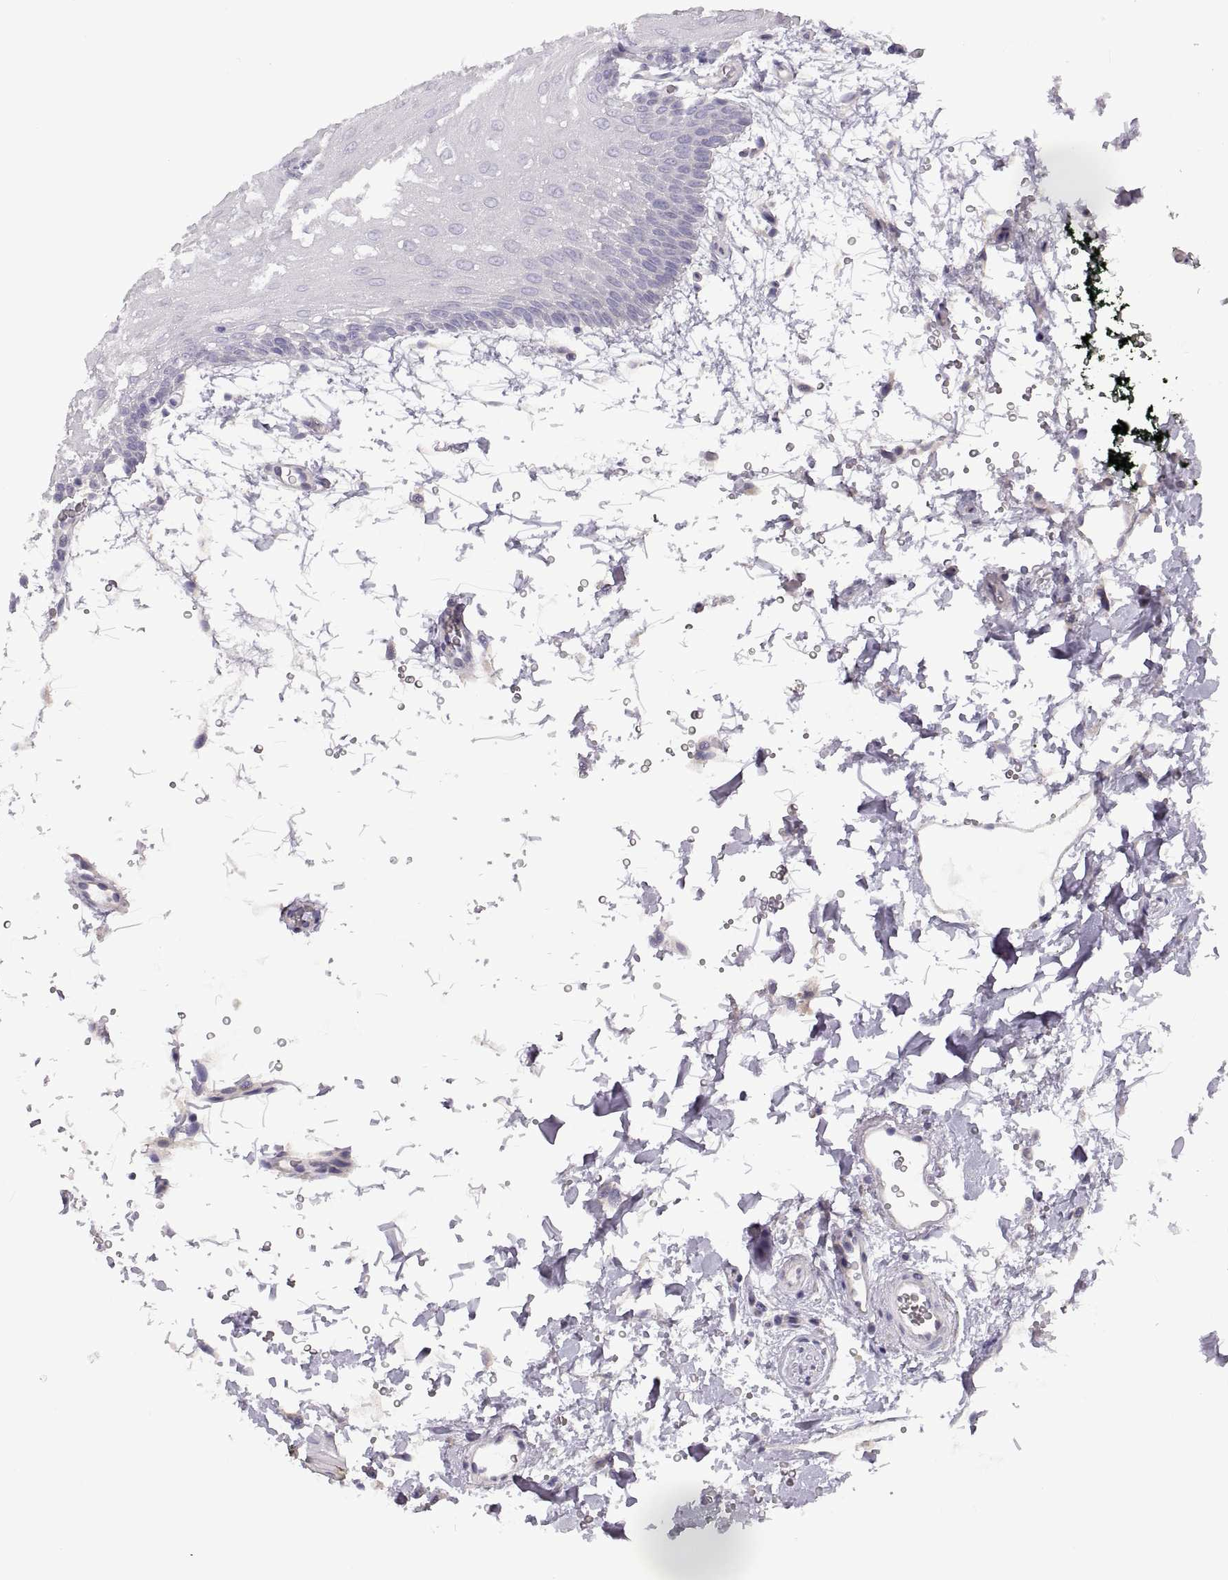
{"staining": {"intensity": "negative", "quantity": "none", "location": "none"}, "tissue": "oral mucosa", "cell_type": "Squamous epithelial cells", "image_type": "normal", "snomed": [{"axis": "morphology", "description": "Normal tissue, NOS"}, {"axis": "topography", "description": "Oral tissue"}, {"axis": "topography", "description": "Head-Neck"}], "caption": "Immunohistochemistry image of unremarkable oral mucosa: human oral mucosa stained with DAB demonstrates no significant protein staining in squamous epithelial cells.", "gene": "CRYBB3", "patient": {"sex": "male", "age": 65}}